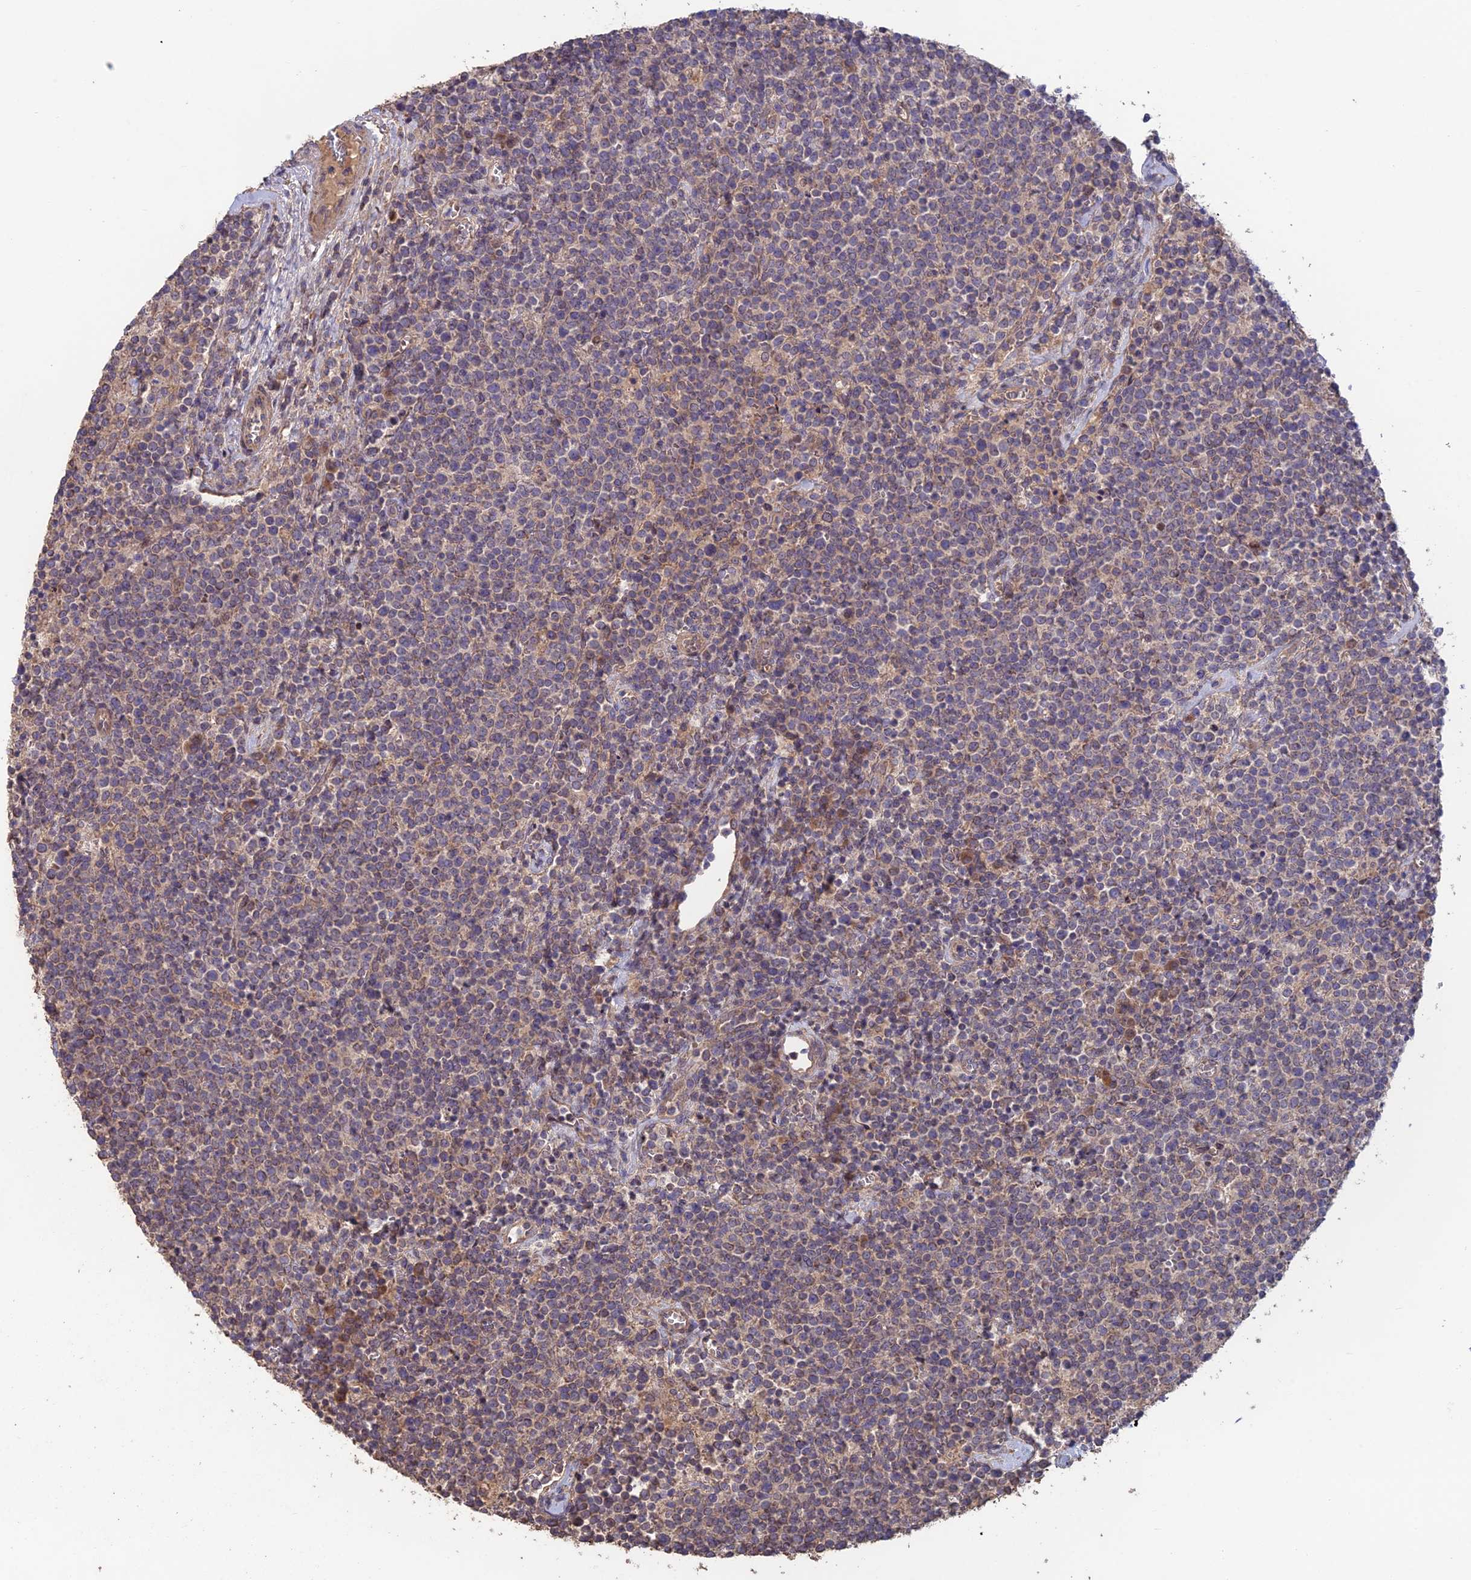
{"staining": {"intensity": "weak", "quantity": "<25%", "location": "cytoplasmic/membranous"}, "tissue": "lymphoma", "cell_type": "Tumor cells", "image_type": "cancer", "snomed": [{"axis": "morphology", "description": "Malignant lymphoma, non-Hodgkin's type, High grade"}, {"axis": "topography", "description": "Lymph node"}], "caption": "Tumor cells show no significant staining in lymphoma.", "gene": "SHISA5", "patient": {"sex": "male", "age": 61}}